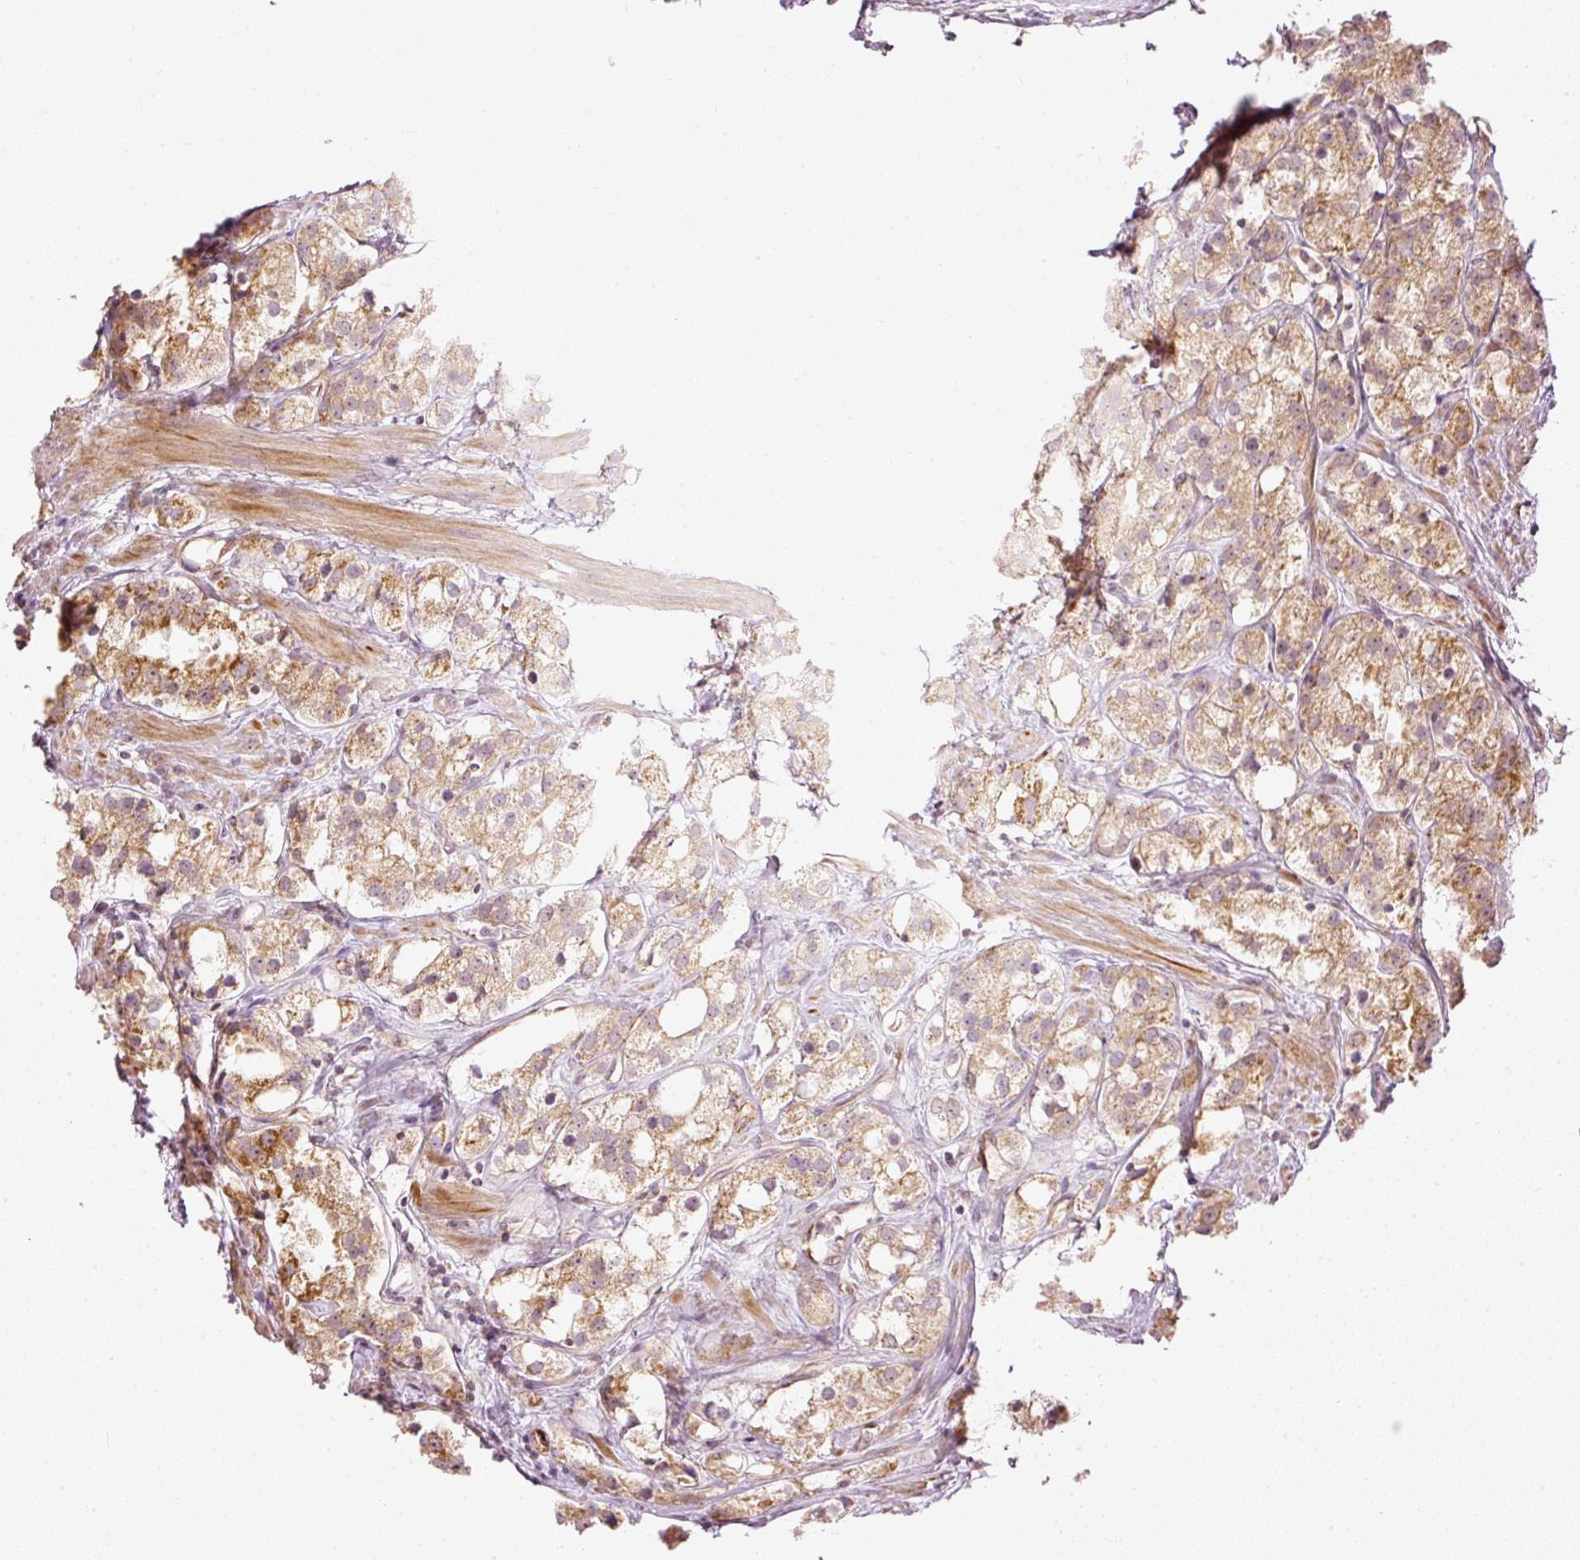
{"staining": {"intensity": "moderate", "quantity": ">75%", "location": "cytoplasmic/membranous"}, "tissue": "prostate cancer", "cell_type": "Tumor cells", "image_type": "cancer", "snomed": [{"axis": "morphology", "description": "Adenocarcinoma, NOS"}, {"axis": "topography", "description": "Prostate"}], "caption": "Immunohistochemical staining of adenocarcinoma (prostate) shows medium levels of moderate cytoplasmic/membranous protein staining in approximately >75% of tumor cells.", "gene": "CDC20B", "patient": {"sex": "male", "age": 79}}